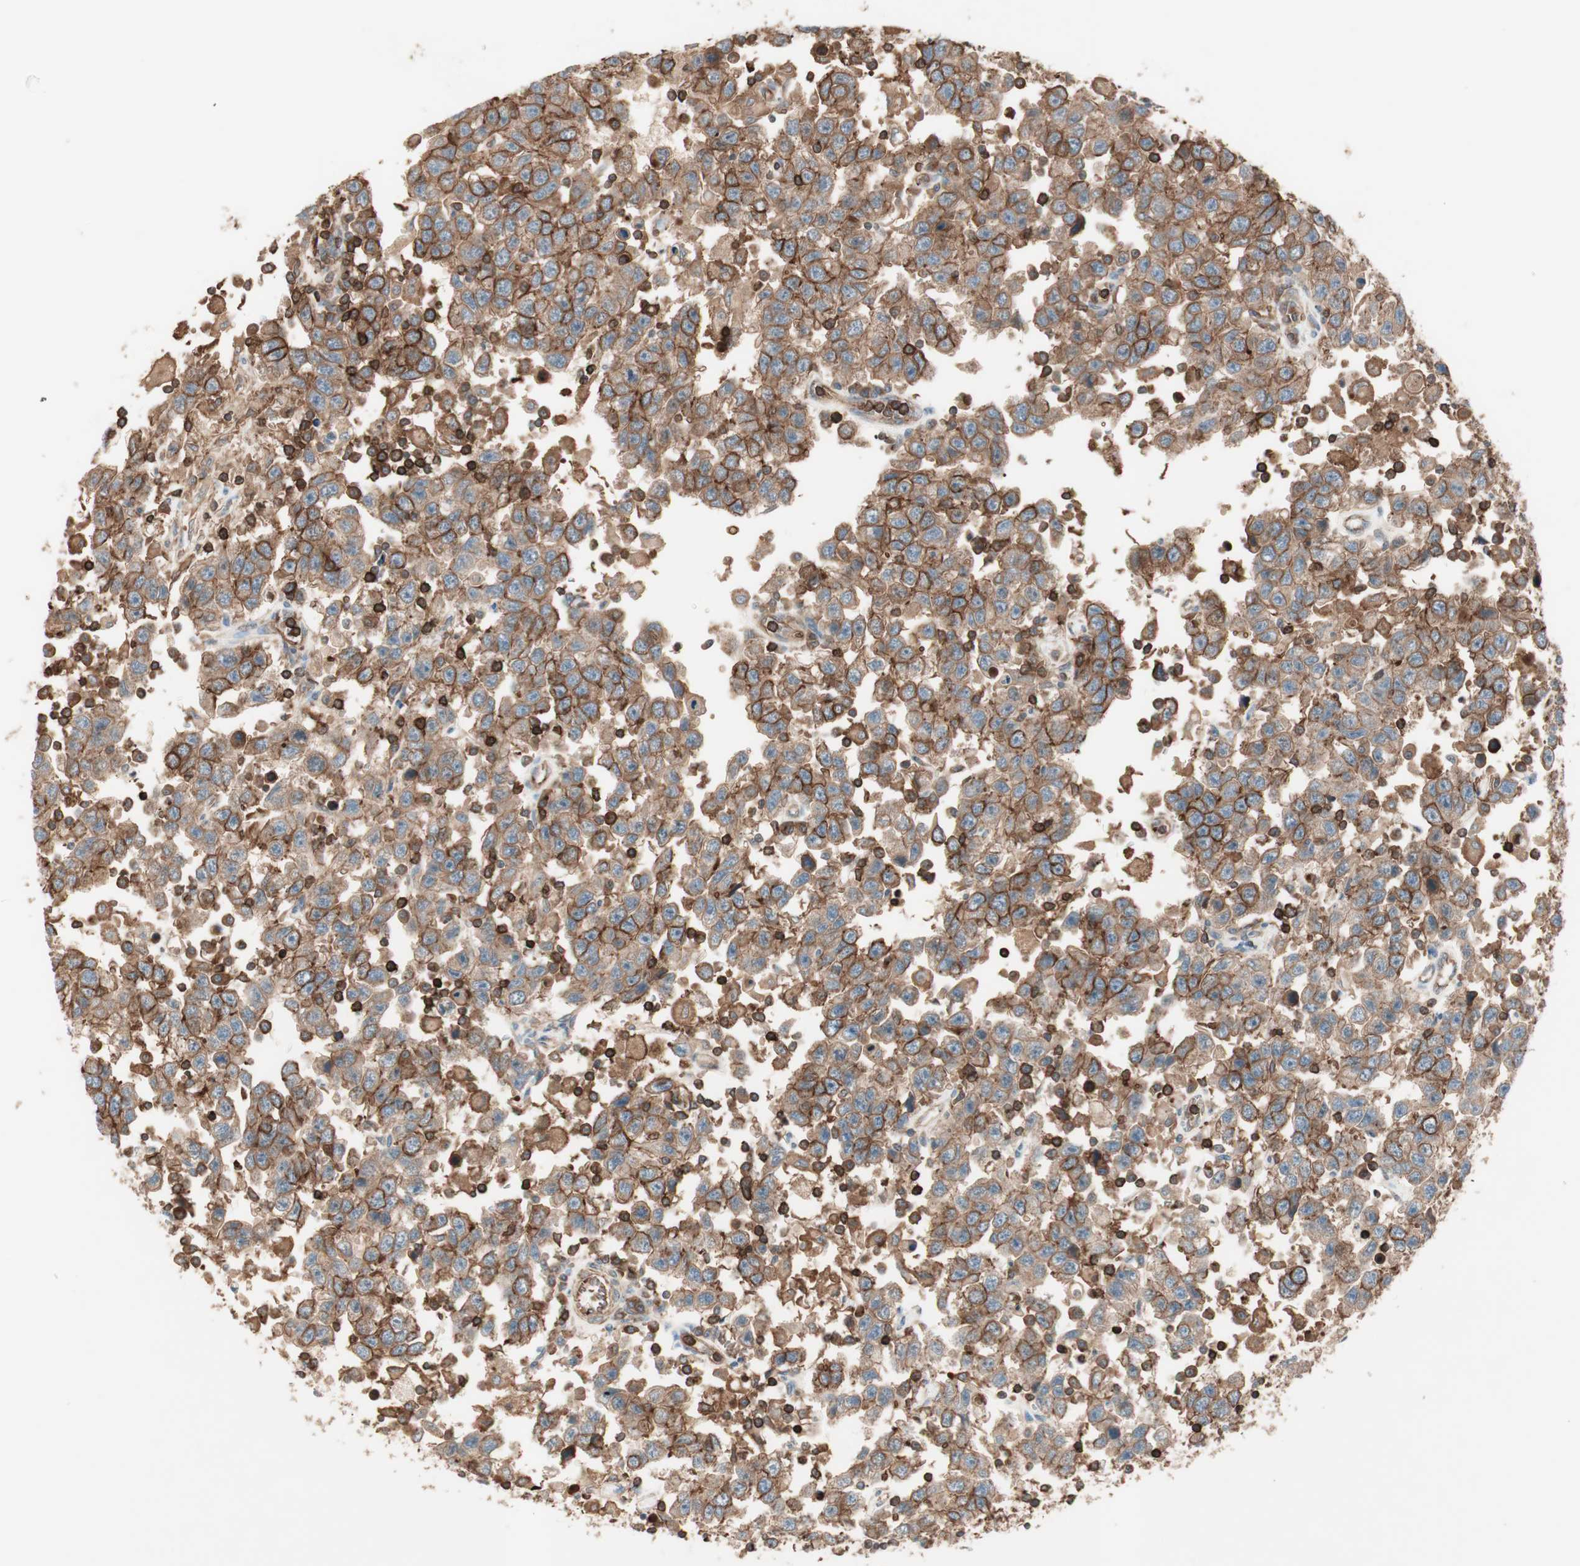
{"staining": {"intensity": "strong", "quantity": ">75%", "location": "cytoplasmic/membranous"}, "tissue": "testis cancer", "cell_type": "Tumor cells", "image_type": "cancer", "snomed": [{"axis": "morphology", "description": "Seminoma, NOS"}, {"axis": "topography", "description": "Testis"}], "caption": "There is high levels of strong cytoplasmic/membranous staining in tumor cells of testis seminoma, as demonstrated by immunohistochemical staining (brown color).", "gene": "TCP11L1", "patient": {"sex": "male", "age": 41}}